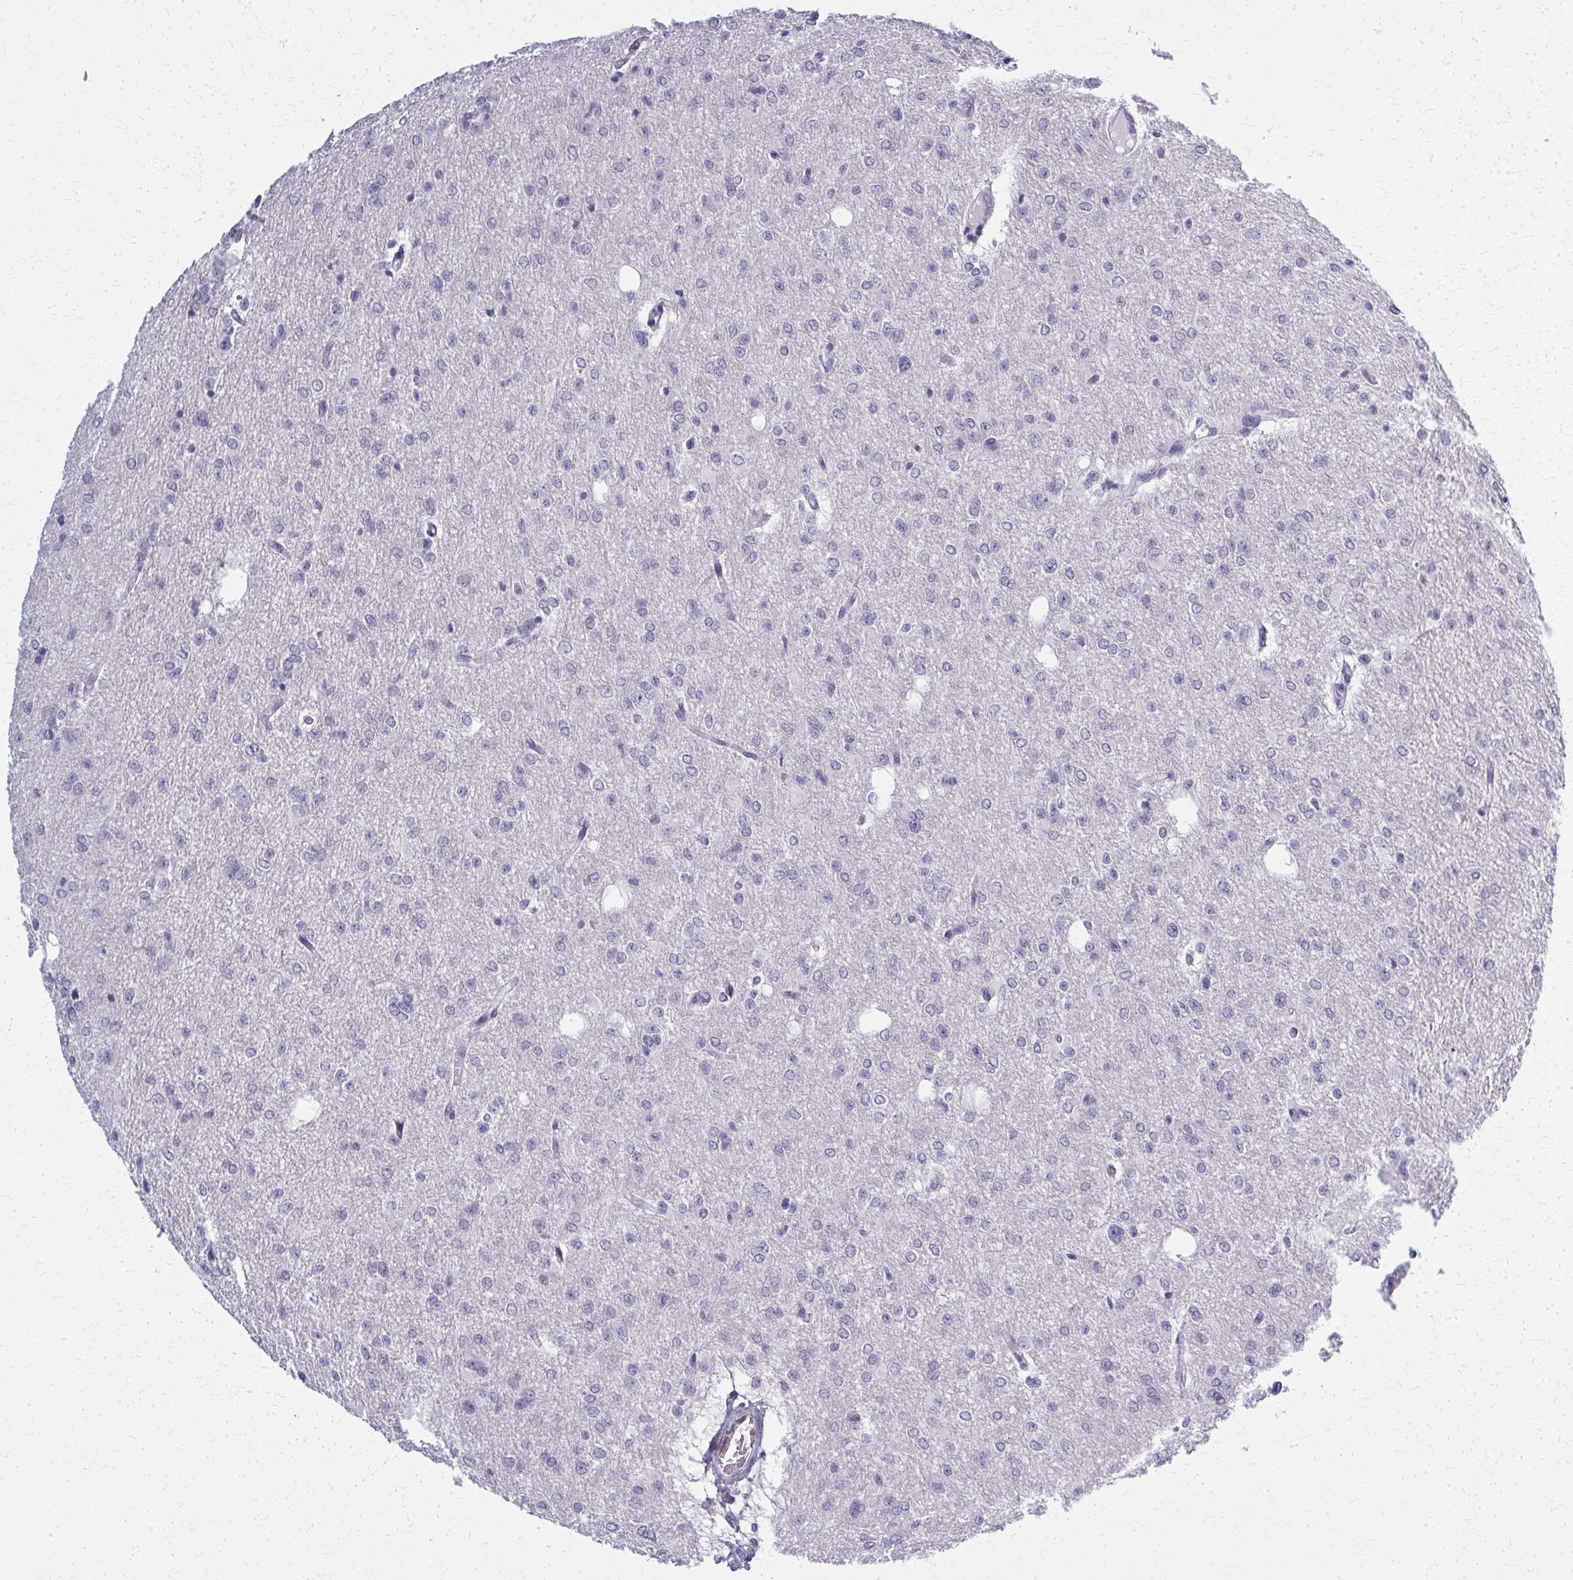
{"staining": {"intensity": "negative", "quantity": "none", "location": "none"}, "tissue": "glioma", "cell_type": "Tumor cells", "image_type": "cancer", "snomed": [{"axis": "morphology", "description": "Glioma, malignant, Low grade"}, {"axis": "topography", "description": "Brain"}], "caption": "There is no significant expression in tumor cells of malignant glioma (low-grade).", "gene": "CASQ2", "patient": {"sex": "male", "age": 26}}